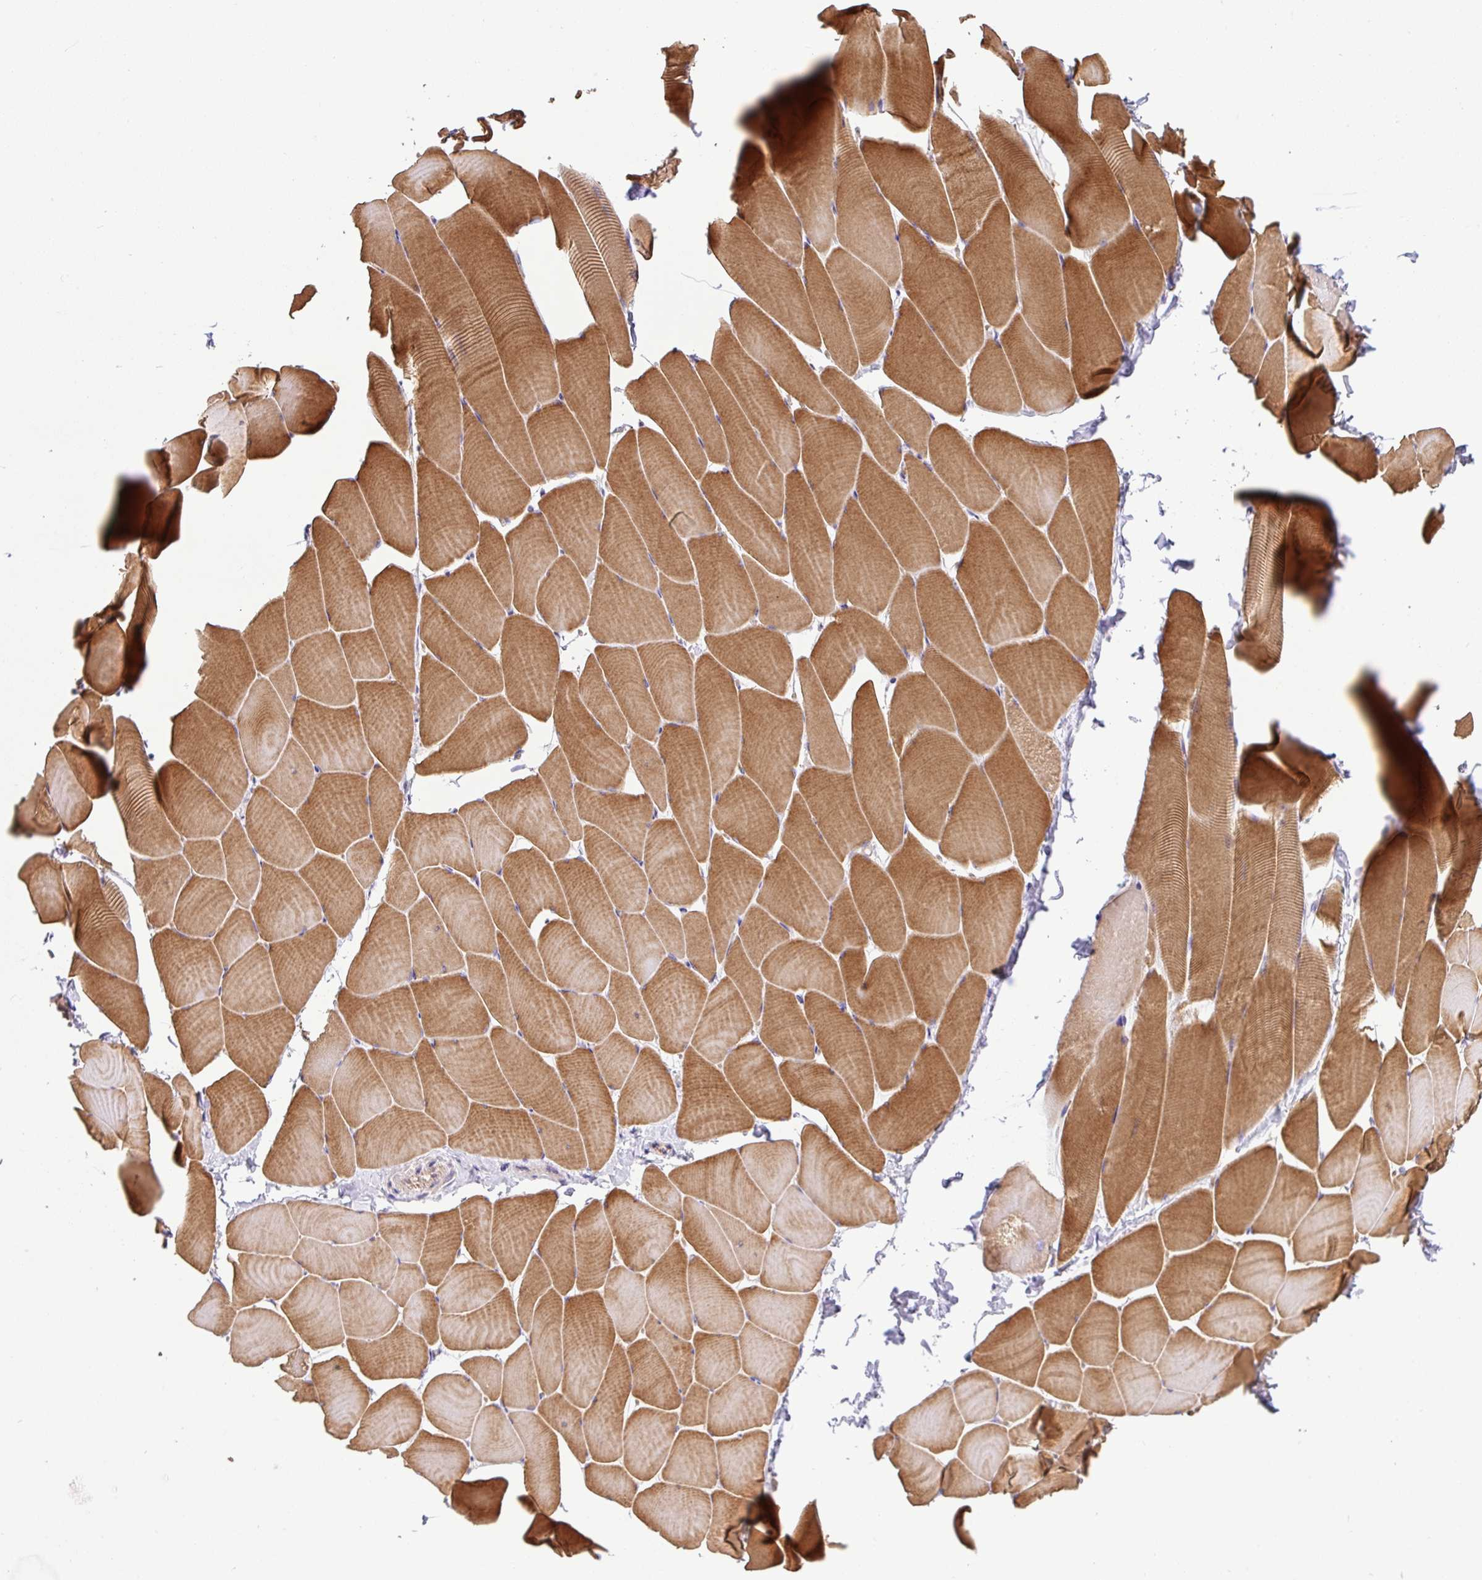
{"staining": {"intensity": "strong", "quantity": "25%-75%", "location": "cytoplasmic/membranous"}, "tissue": "skeletal muscle", "cell_type": "Myocytes", "image_type": "normal", "snomed": [{"axis": "morphology", "description": "Normal tissue, NOS"}, {"axis": "topography", "description": "Skeletal muscle"}], "caption": "Protein staining of normal skeletal muscle shows strong cytoplasmic/membranous positivity in about 25%-75% of myocytes. (brown staining indicates protein expression, while blue staining denotes nuclei).", "gene": "C1QTNF9B", "patient": {"sex": "male", "age": 25}}